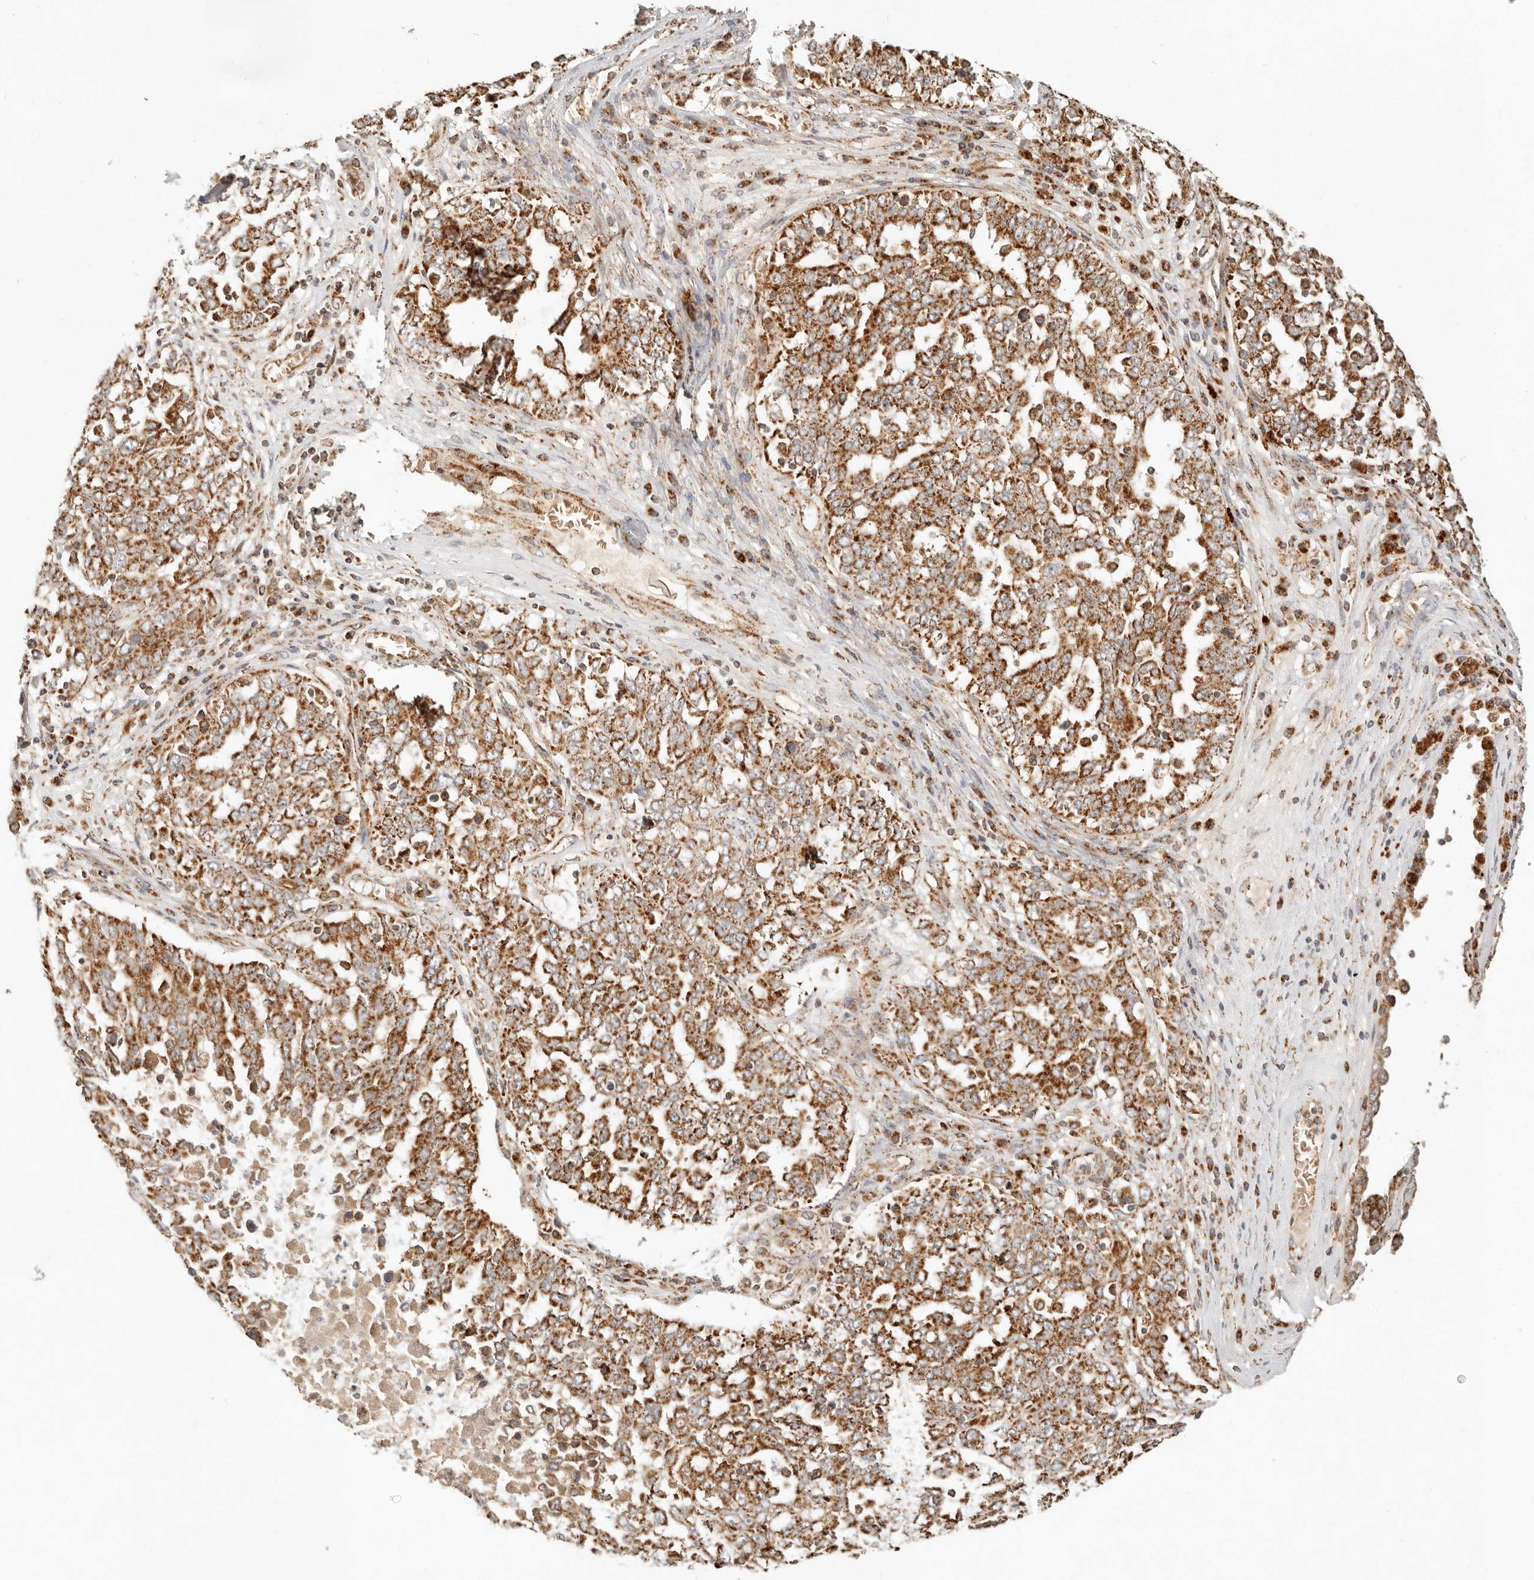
{"staining": {"intensity": "strong", "quantity": ">75%", "location": "cytoplasmic/membranous"}, "tissue": "ovarian cancer", "cell_type": "Tumor cells", "image_type": "cancer", "snomed": [{"axis": "morphology", "description": "Carcinoma, endometroid"}, {"axis": "topography", "description": "Ovary"}], "caption": "Endometroid carcinoma (ovarian) stained for a protein (brown) shows strong cytoplasmic/membranous positive expression in about >75% of tumor cells.", "gene": "MRPL55", "patient": {"sex": "female", "age": 62}}